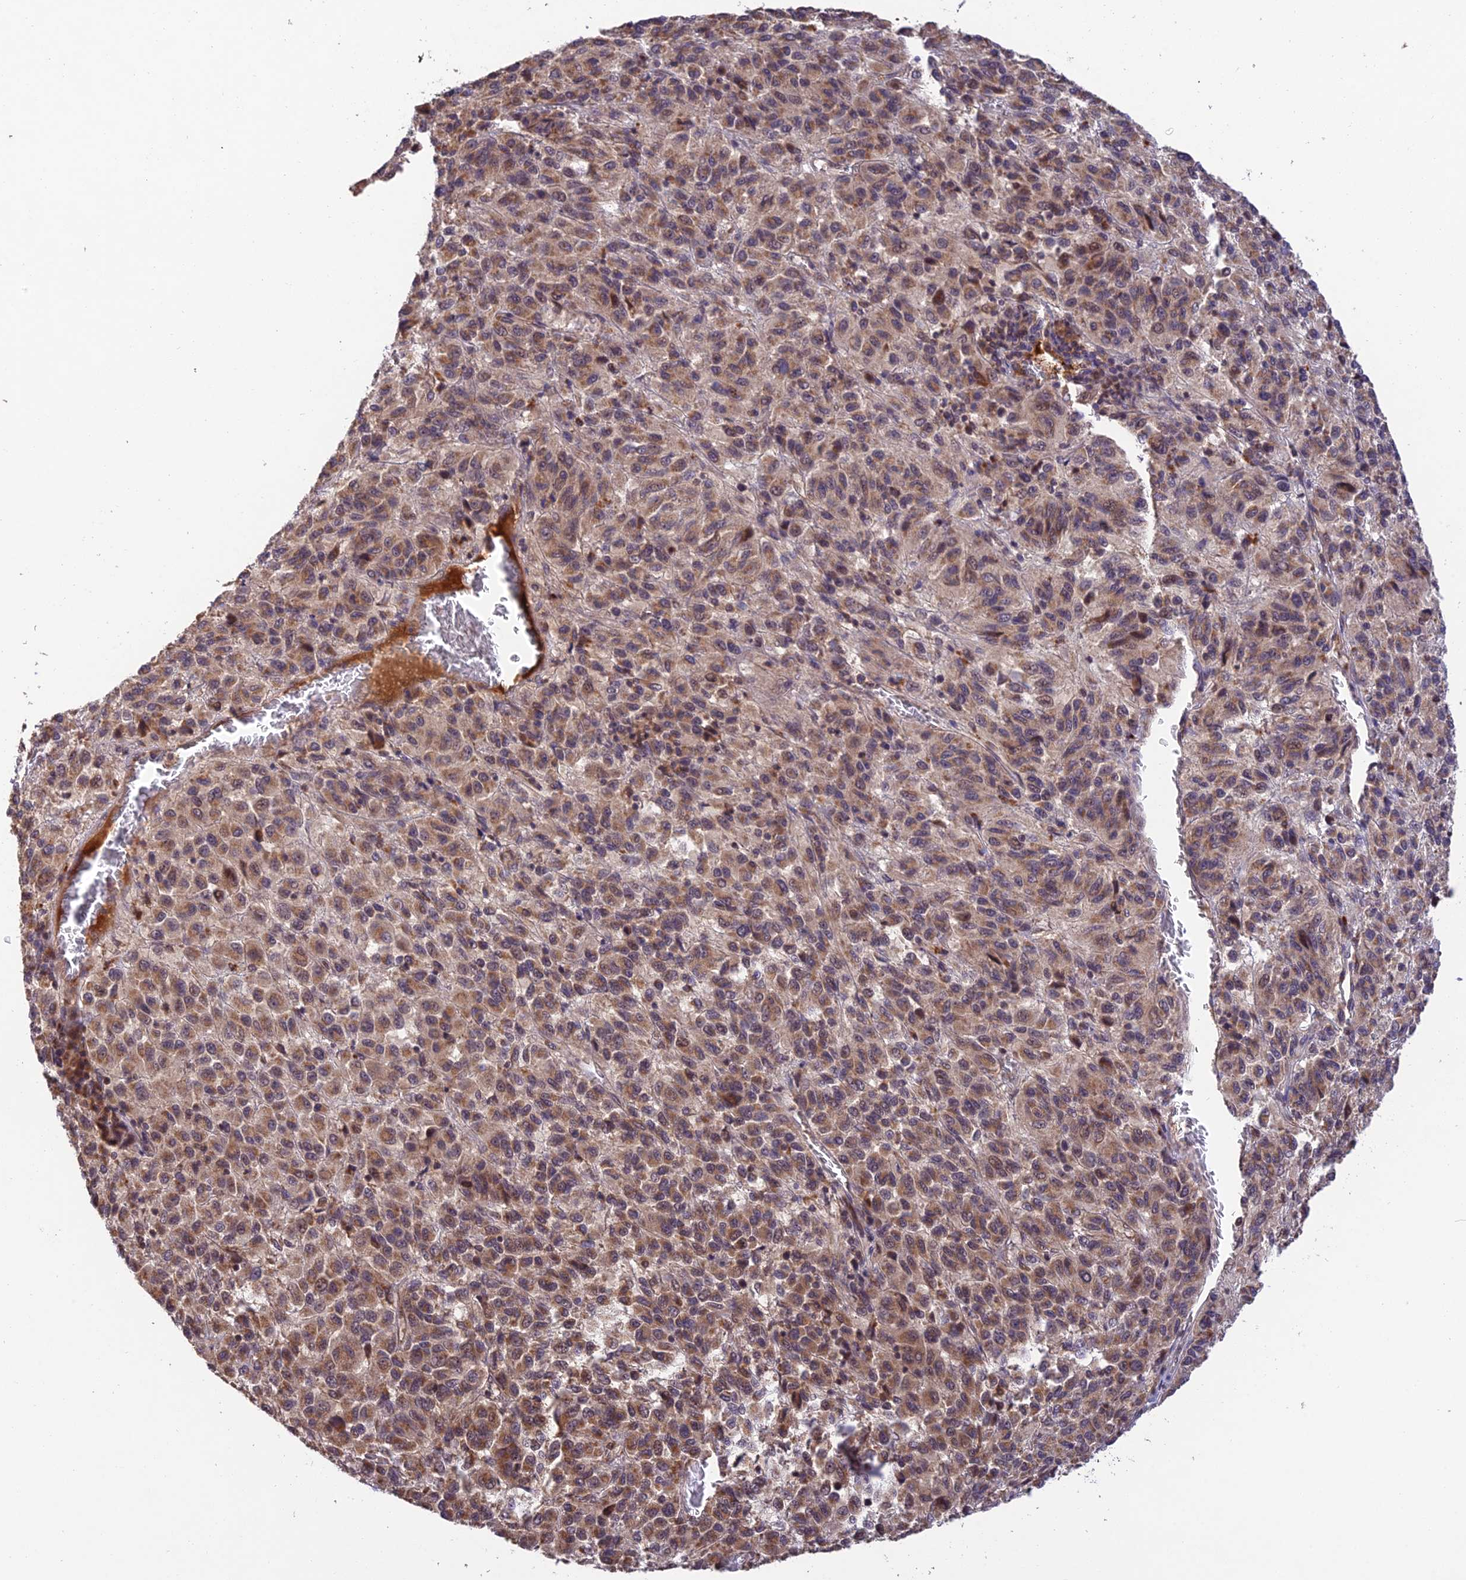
{"staining": {"intensity": "weak", "quantity": "25%-75%", "location": "cytoplasmic/membranous"}, "tissue": "melanoma", "cell_type": "Tumor cells", "image_type": "cancer", "snomed": [{"axis": "morphology", "description": "Malignant melanoma, Metastatic site"}, {"axis": "topography", "description": "Lung"}], "caption": "Protein expression analysis of human melanoma reveals weak cytoplasmic/membranous staining in approximately 25%-75% of tumor cells. The staining is performed using DAB (3,3'-diaminobenzidine) brown chromogen to label protein expression. The nuclei are counter-stained blue using hematoxylin.", "gene": "MNS1", "patient": {"sex": "male", "age": 64}}